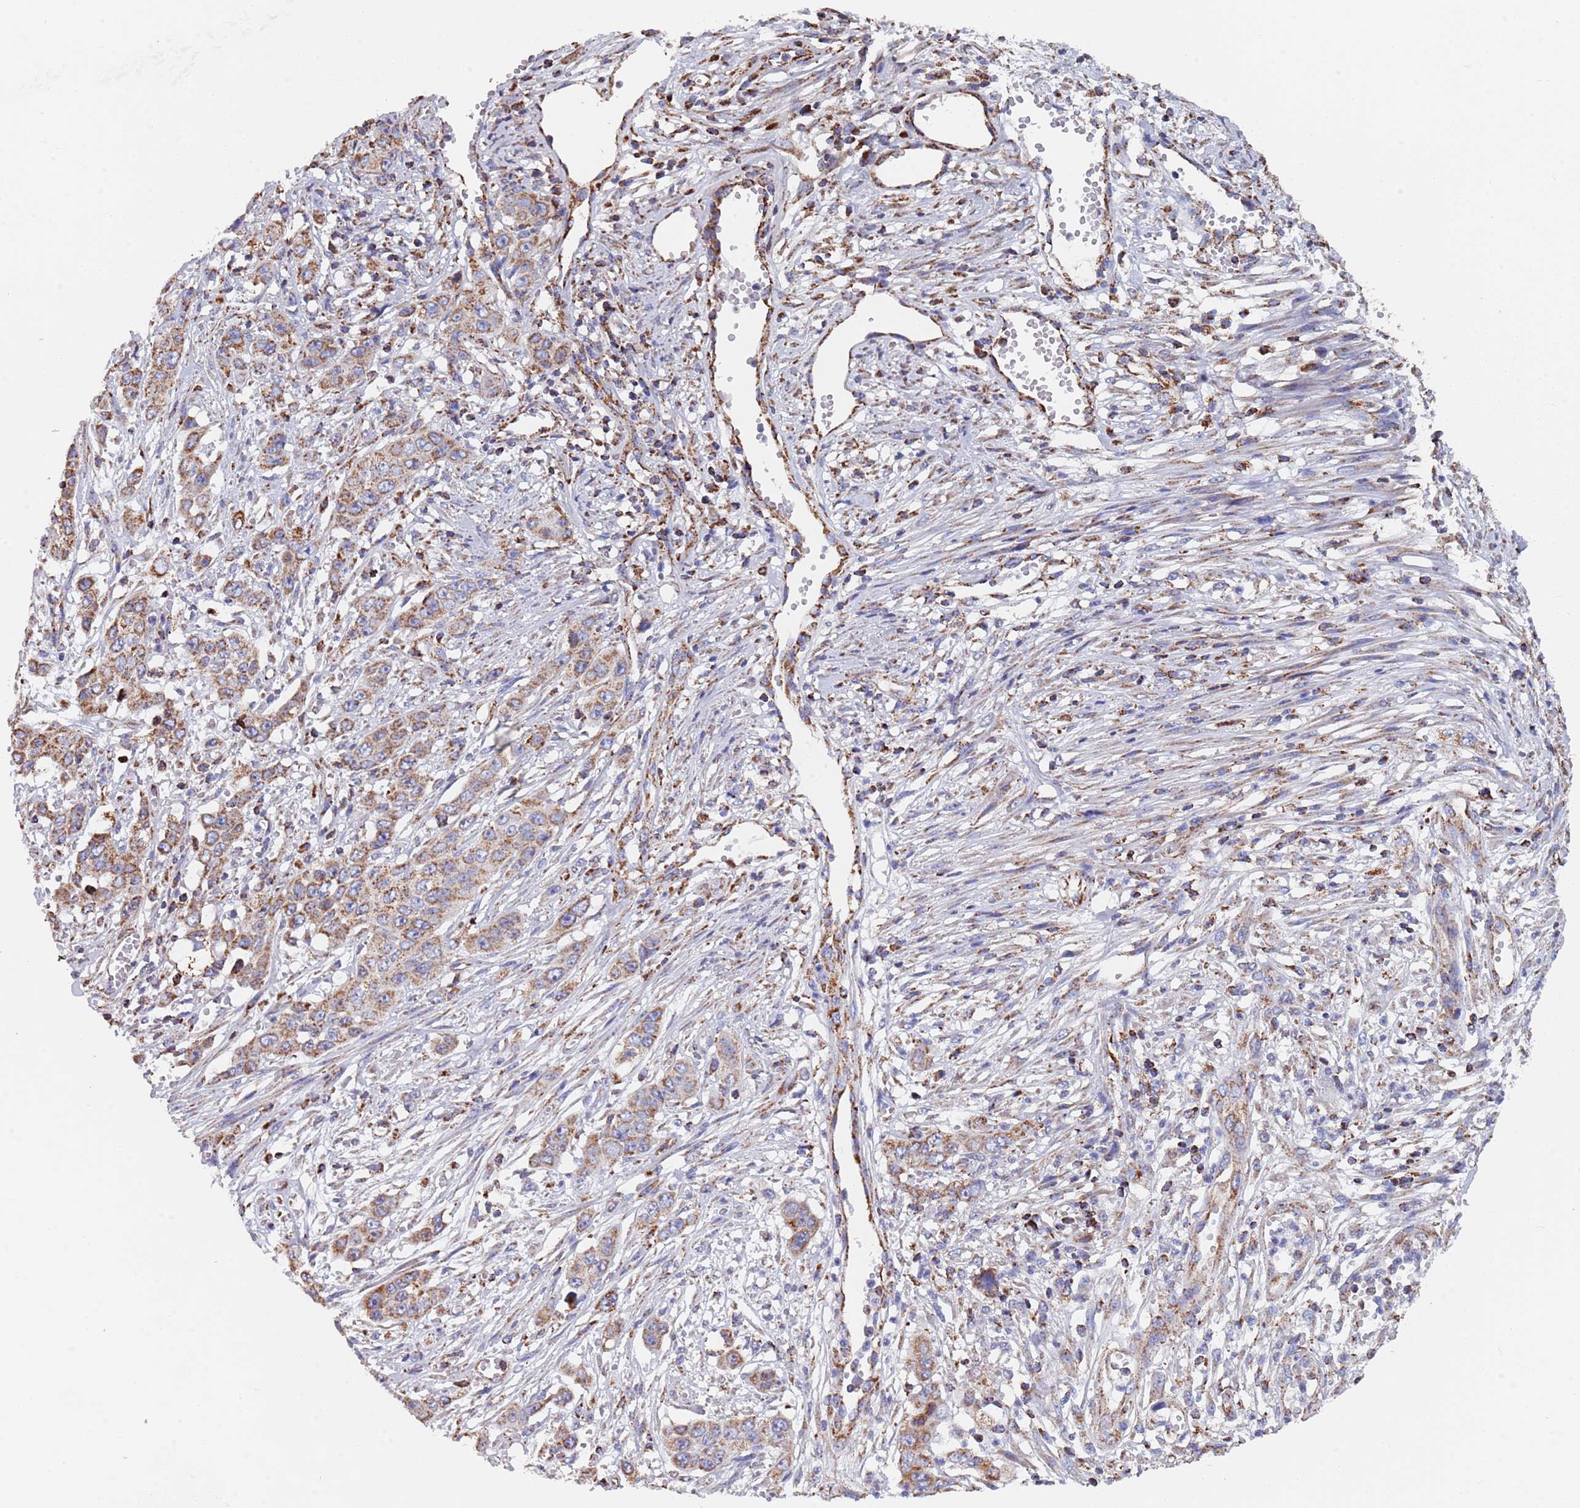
{"staining": {"intensity": "moderate", "quantity": ">75%", "location": "cytoplasmic/membranous"}, "tissue": "stomach cancer", "cell_type": "Tumor cells", "image_type": "cancer", "snomed": [{"axis": "morphology", "description": "Adenocarcinoma, NOS"}, {"axis": "topography", "description": "Stomach, upper"}], "caption": "Stomach cancer (adenocarcinoma) stained with IHC reveals moderate cytoplasmic/membranous staining in approximately >75% of tumor cells.", "gene": "PGP", "patient": {"sex": "male", "age": 62}}